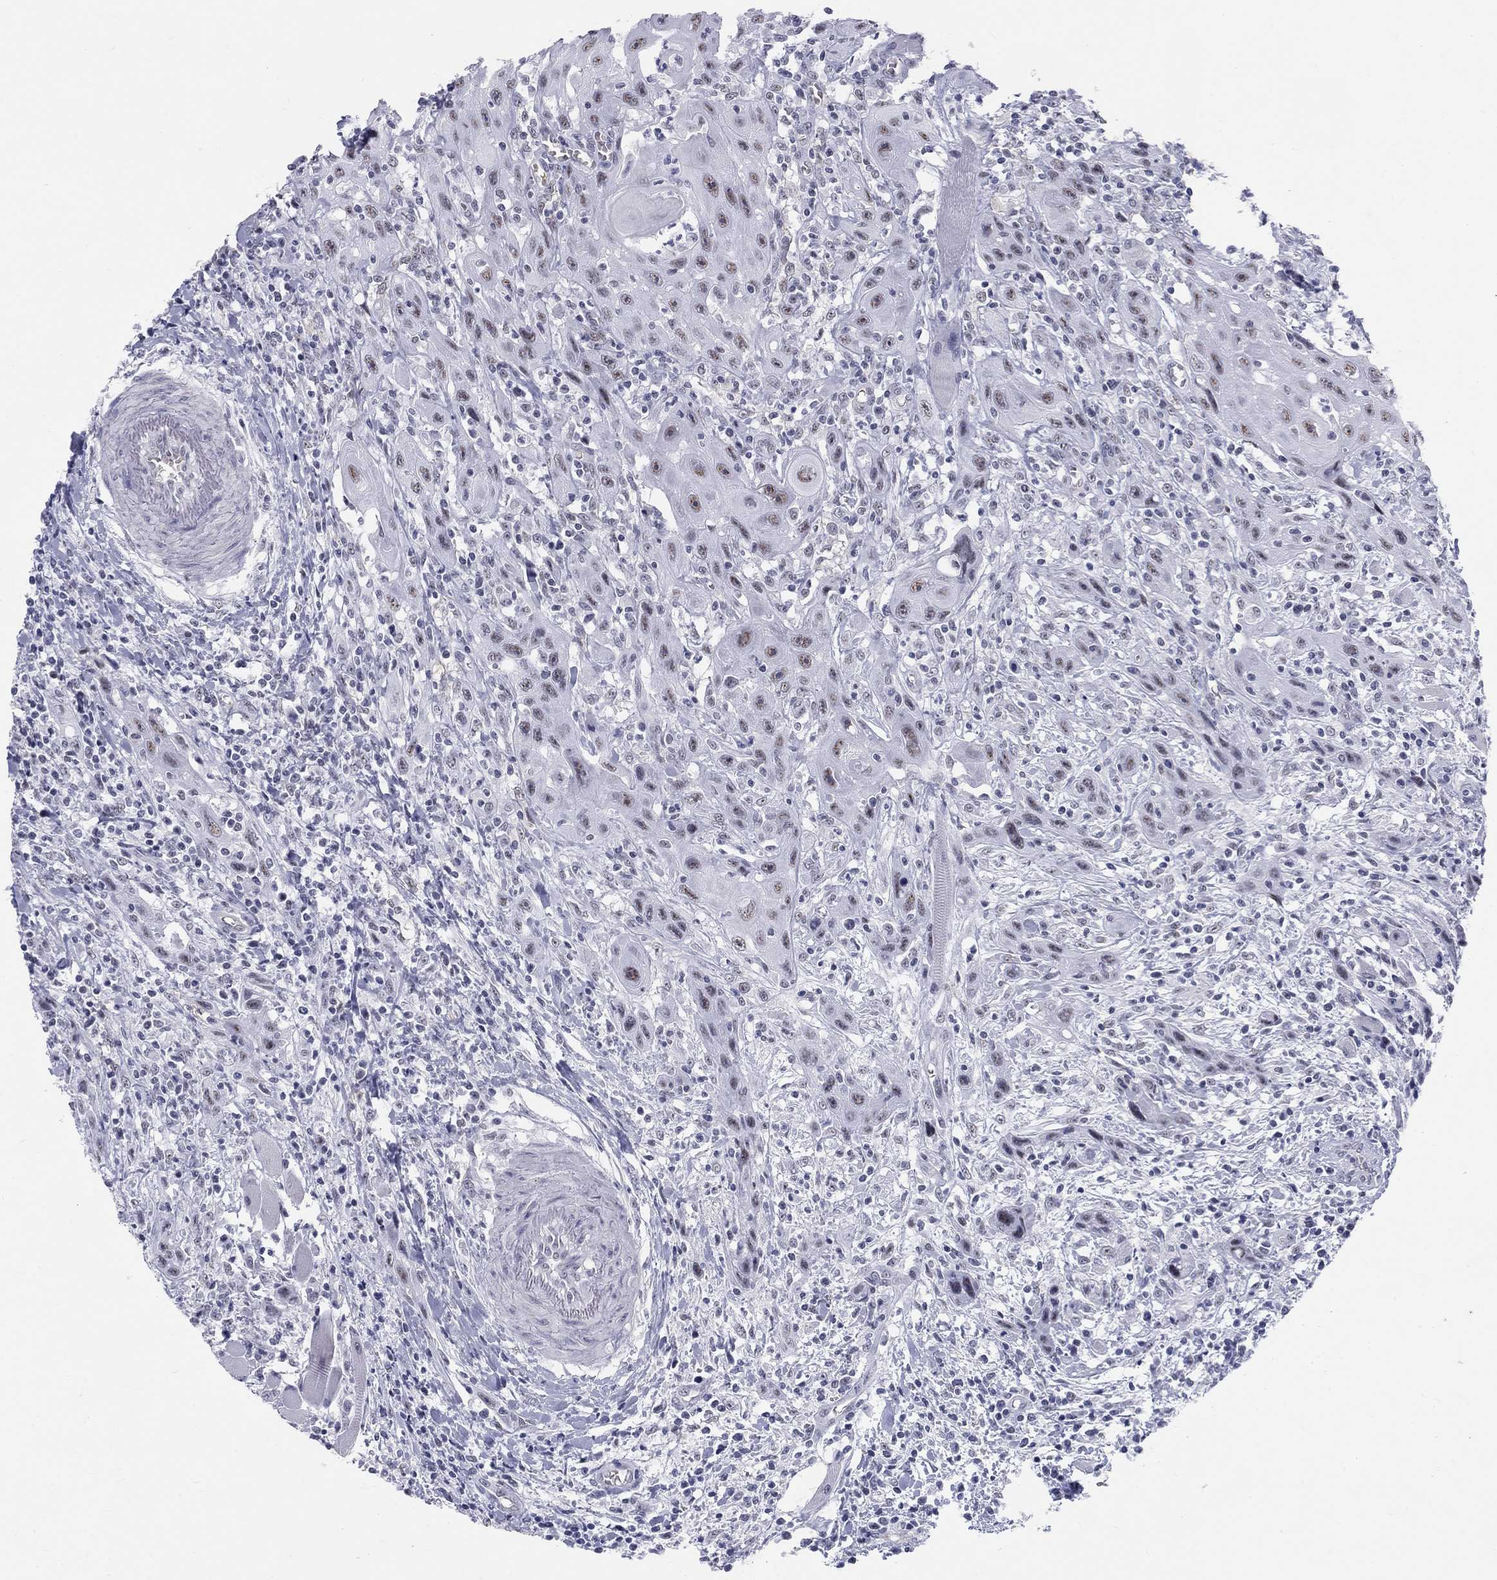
{"staining": {"intensity": "moderate", "quantity": "<25%", "location": "nuclear"}, "tissue": "head and neck cancer", "cell_type": "Tumor cells", "image_type": "cancer", "snomed": [{"axis": "morphology", "description": "Normal tissue, NOS"}, {"axis": "morphology", "description": "Squamous cell carcinoma, NOS"}, {"axis": "topography", "description": "Oral tissue"}, {"axis": "topography", "description": "Head-Neck"}], "caption": "Head and neck cancer (squamous cell carcinoma) tissue demonstrates moderate nuclear staining in approximately <25% of tumor cells", "gene": "DMTN", "patient": {"sex": "male", "age": 71}}